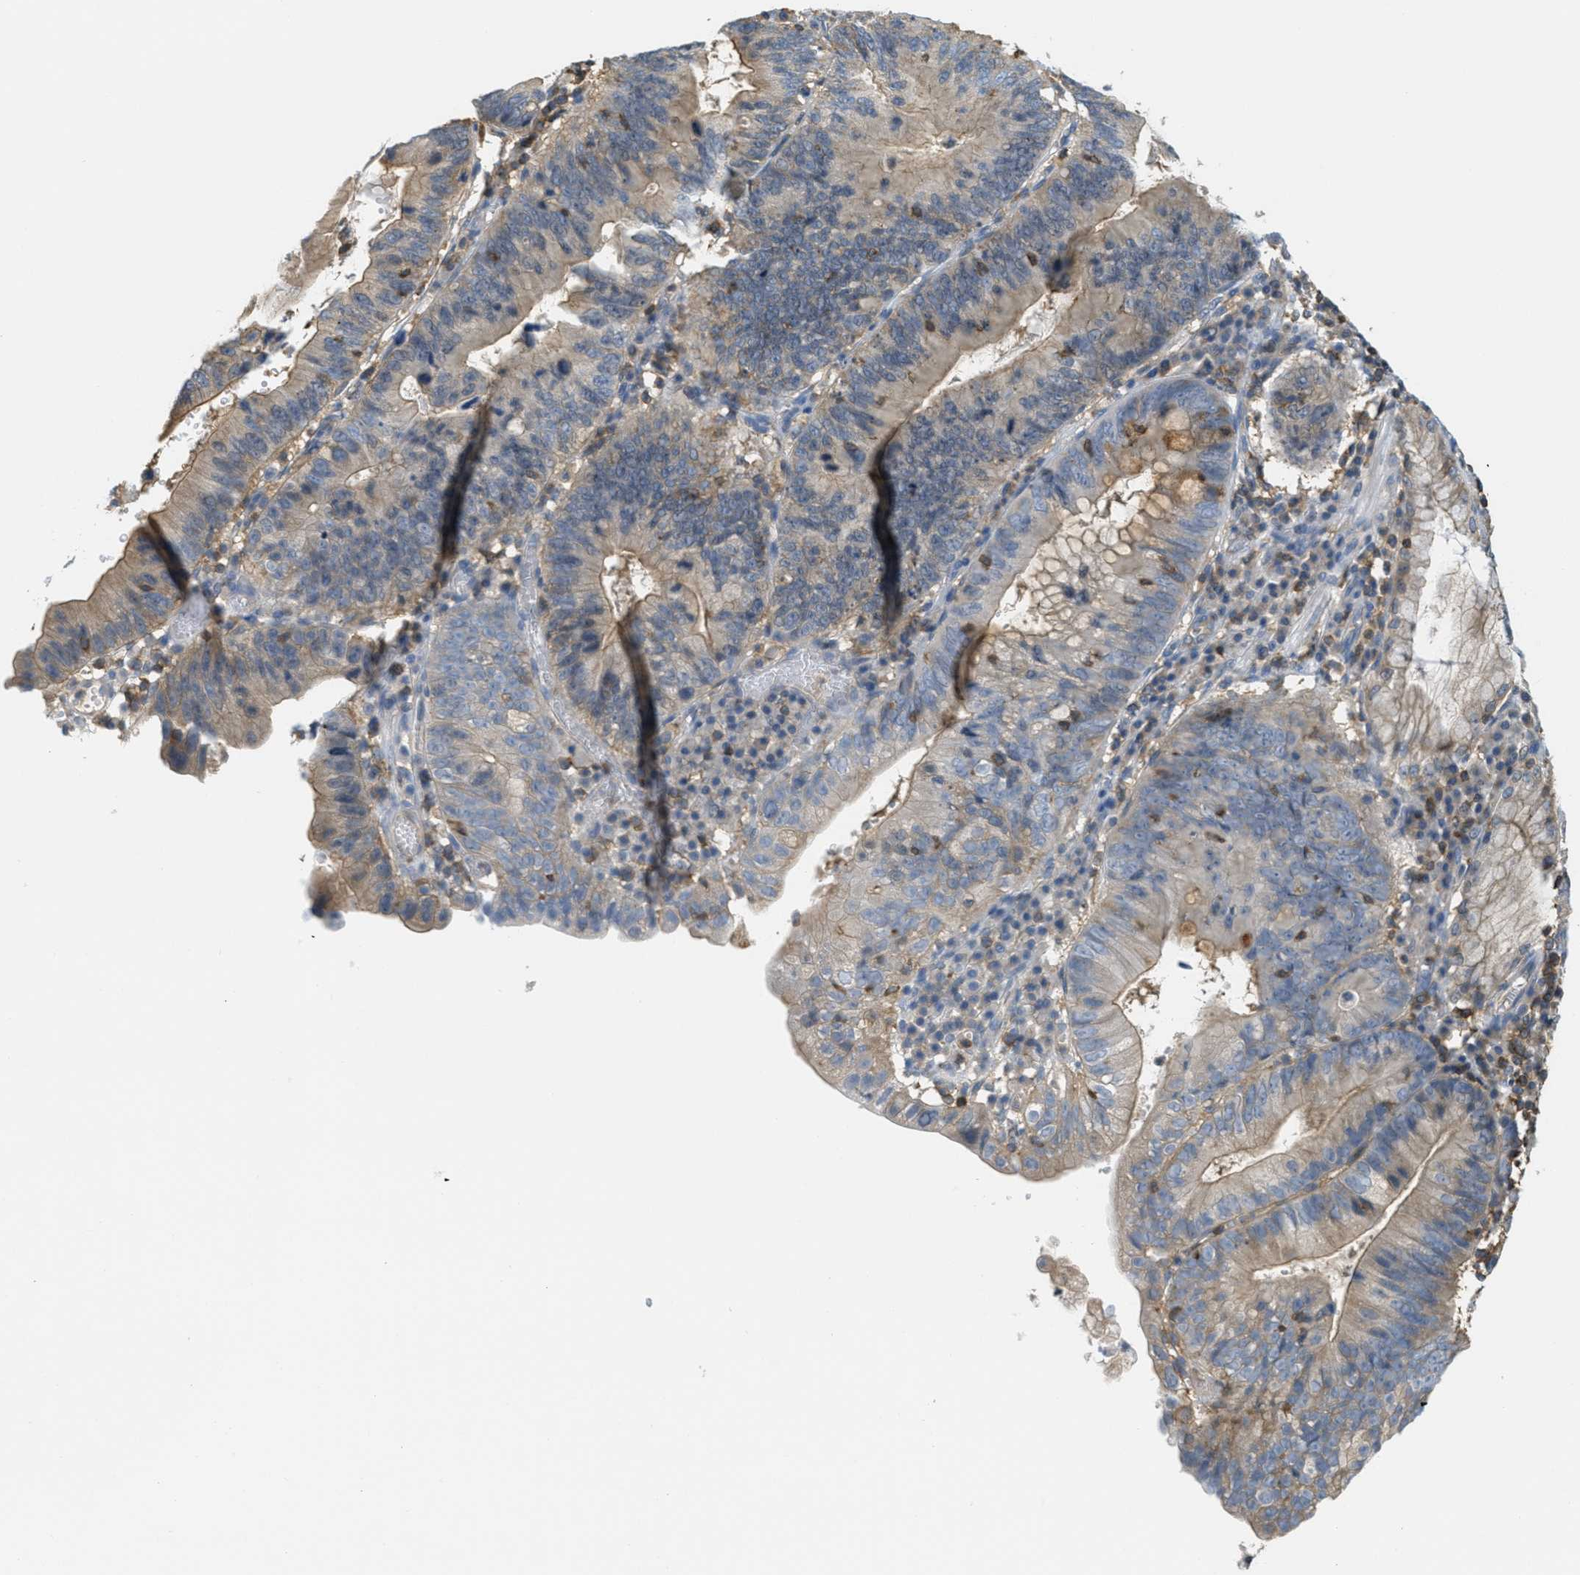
{"staining": {"intensity": "weak", "quantity": "25%-75%", "location": "cytoplasmic/membranous"}, "tissue": "stomach cancer", "cell_type": "Tumor cells", "image_type": "cancer", "snomed": [{"axis": "morphology", "description": "Adenocarcinoma, NOS"}, {"axis": "topography", "description": "Stomach"}], "caption": "Immunohistochemistry (IHC) image of adenocarcinoma (stomach) stained for a protein (brown), which reveals low levels of weak cytoplasmic/membranous positivity in approximately 25%-75% of tumor cells.", "gene": "GRIK2", "patient": {"sex": "male", "age": 59}}